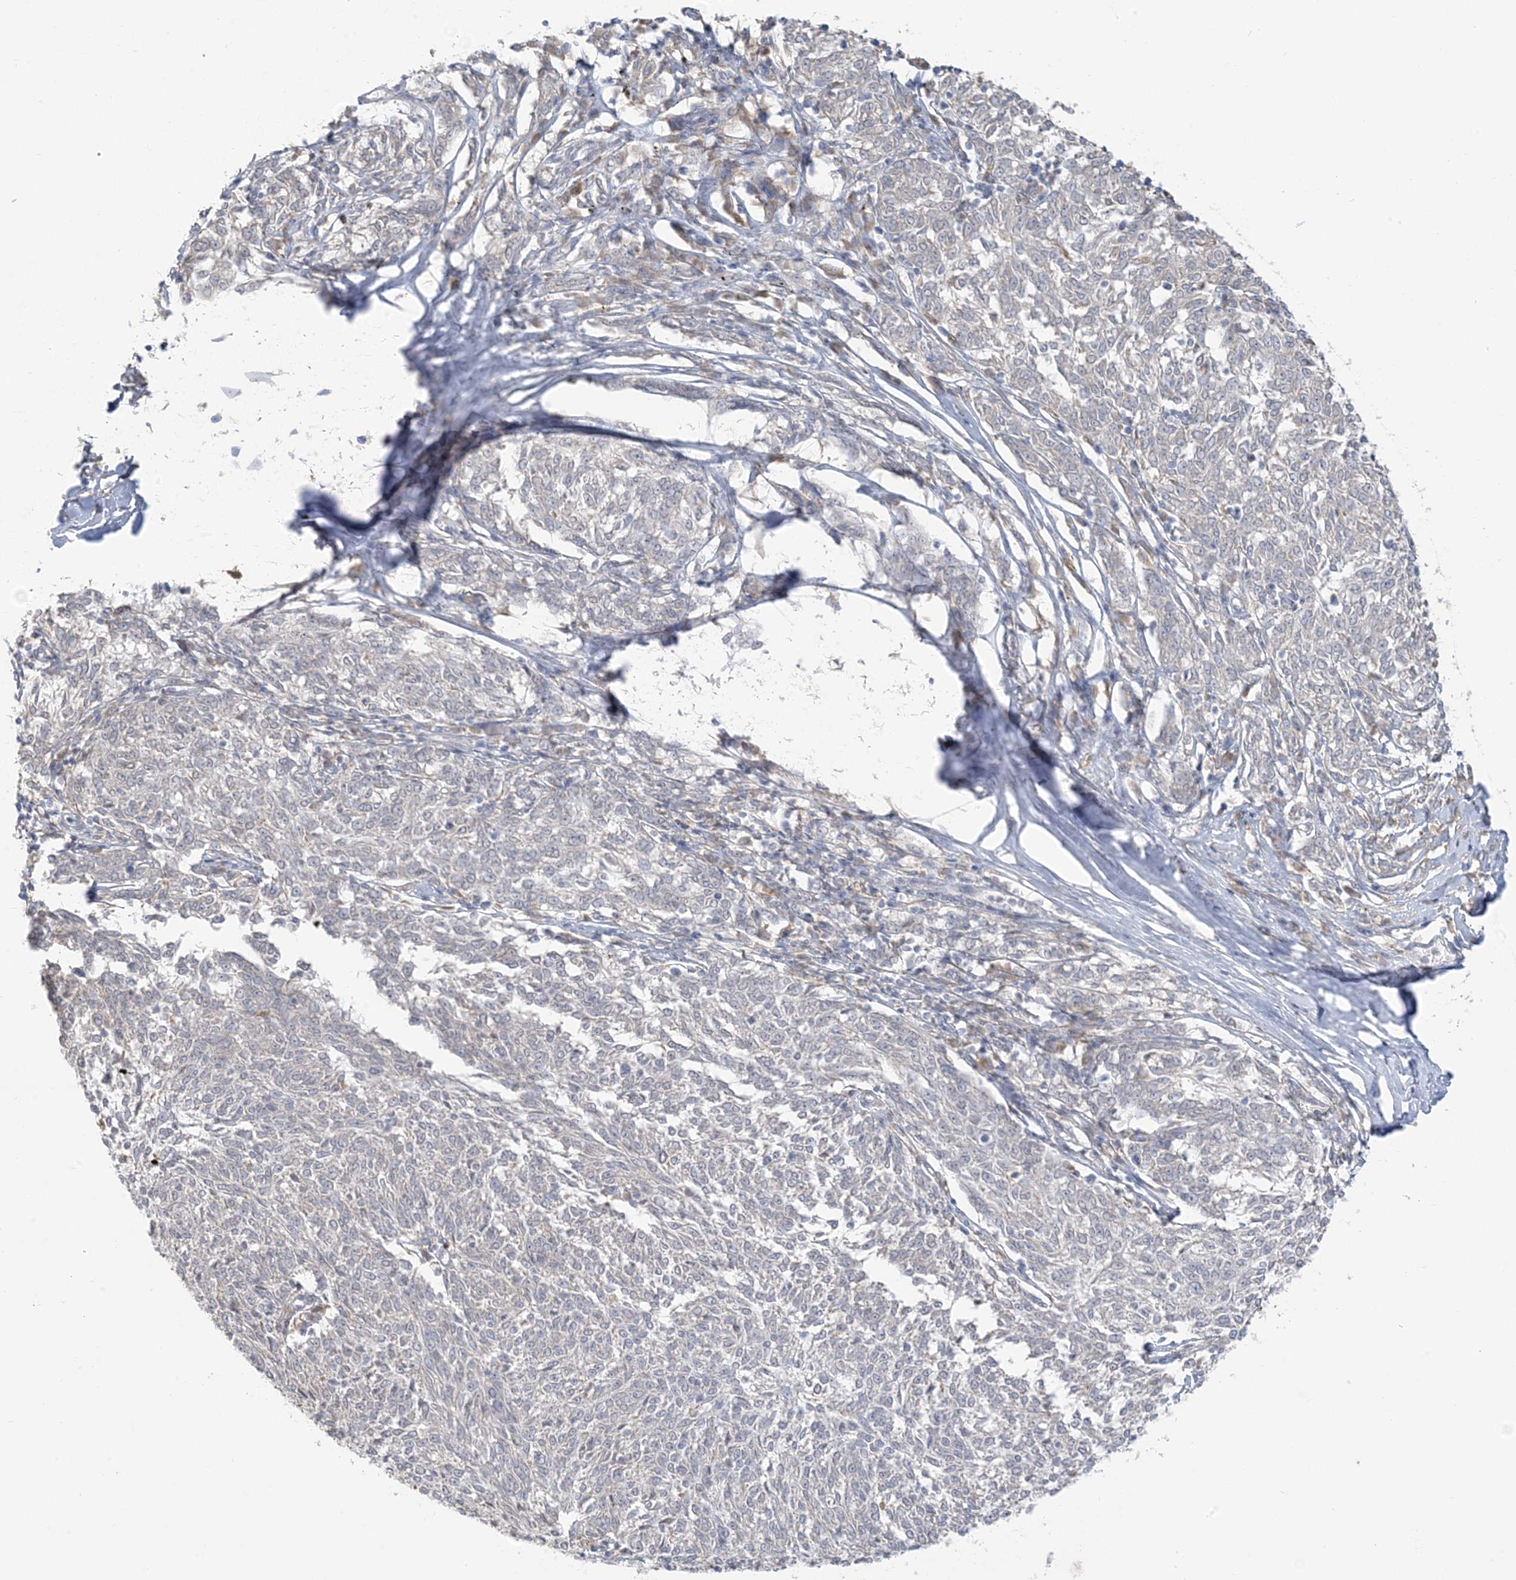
{"staining": {"intensity": "weak", "quantity": "25%-75%", "location": "cytoplasmic/membranous"}, "tissue": "melanoma", "cell_type": "Tumor cells", "image_type": "cancer", "snomed": [{"axis": "morphology", "description": "Malignant melanoma, NOS"}, {"axis": "topography", "description": "Skin"}], "caption": "A photomicrograph of melanoma stained for a protein reveals weak cytoplasmic/membranous brown staining in tumor cells.", "gene": "EEFSEC", "patient": {"sex": "female", "age": 72}}